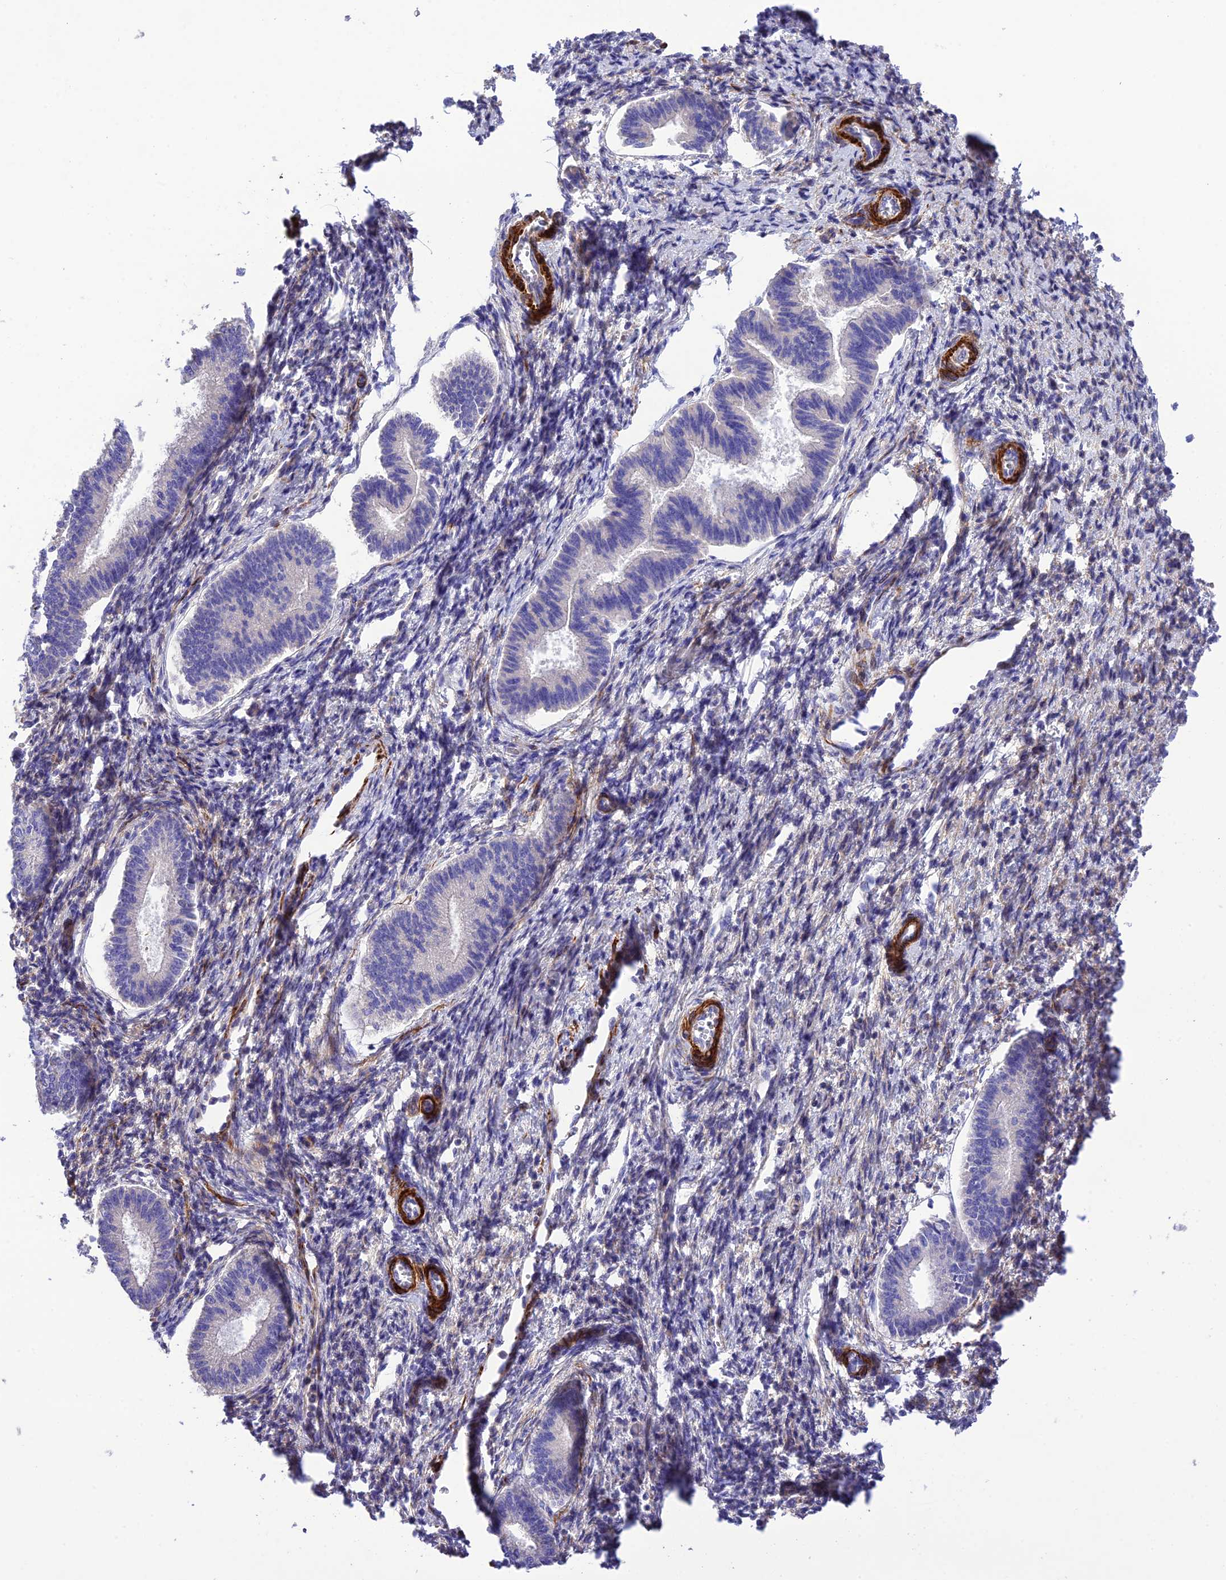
{"staining": {"intensity": "negative", "quantity": "none", "location": "none"}, "tissue": "endometrium", "cell_type": "Cells in endometrial stroma", "image_type": "normal", "snomed": [{"axis": "morphology", "description": "Normal tissue, NOS"}, {"axis": "topography", "description": "Endometrium"}], "caption": "Immunohistochemistry (IHC) of benign endometrium reveals no positivity in cells in endometrial stroma.", "gene": "FRA10AC1", "patient": {"sex": "female", "age": 25}}